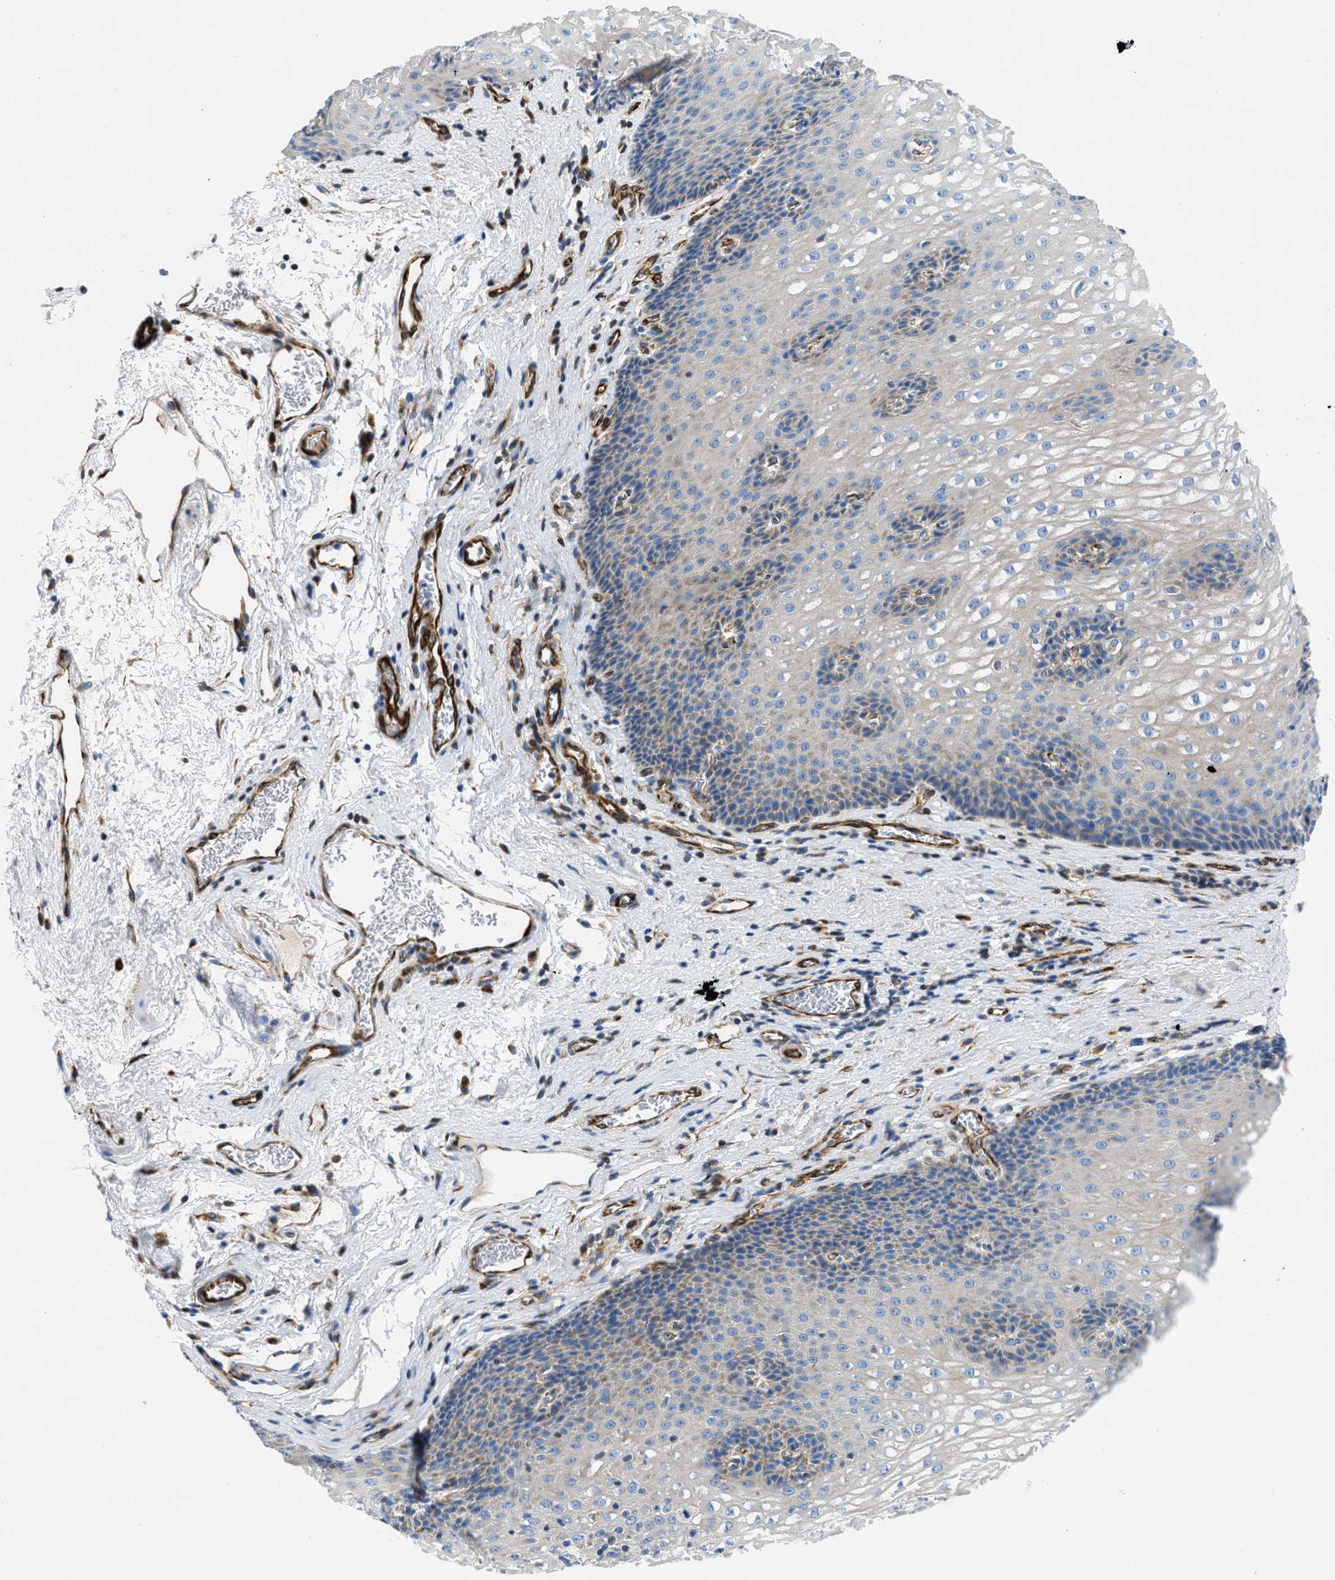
{"staining": {"intensity": "weak", "quantity": "25%-75%", "location": "cytoplasmic/membranous"}, "tissue": "esophagus", "cell_type": "Squamous epithelial cells", "image_type": "normal", "snomed": [{"axis": "morphology", "description": "Normal tissue, NOS"}, {"axis": "topography", "description": "Esophagus"}], "caption": "Human esophagus stained for a protein (brown) reveals weak cytoplasmic/membranous positive positivity in approximately 25%-75% of squamous epithelial cells.", "gene": "ULK4", "patient": {"sex": "male", "age": 48}}